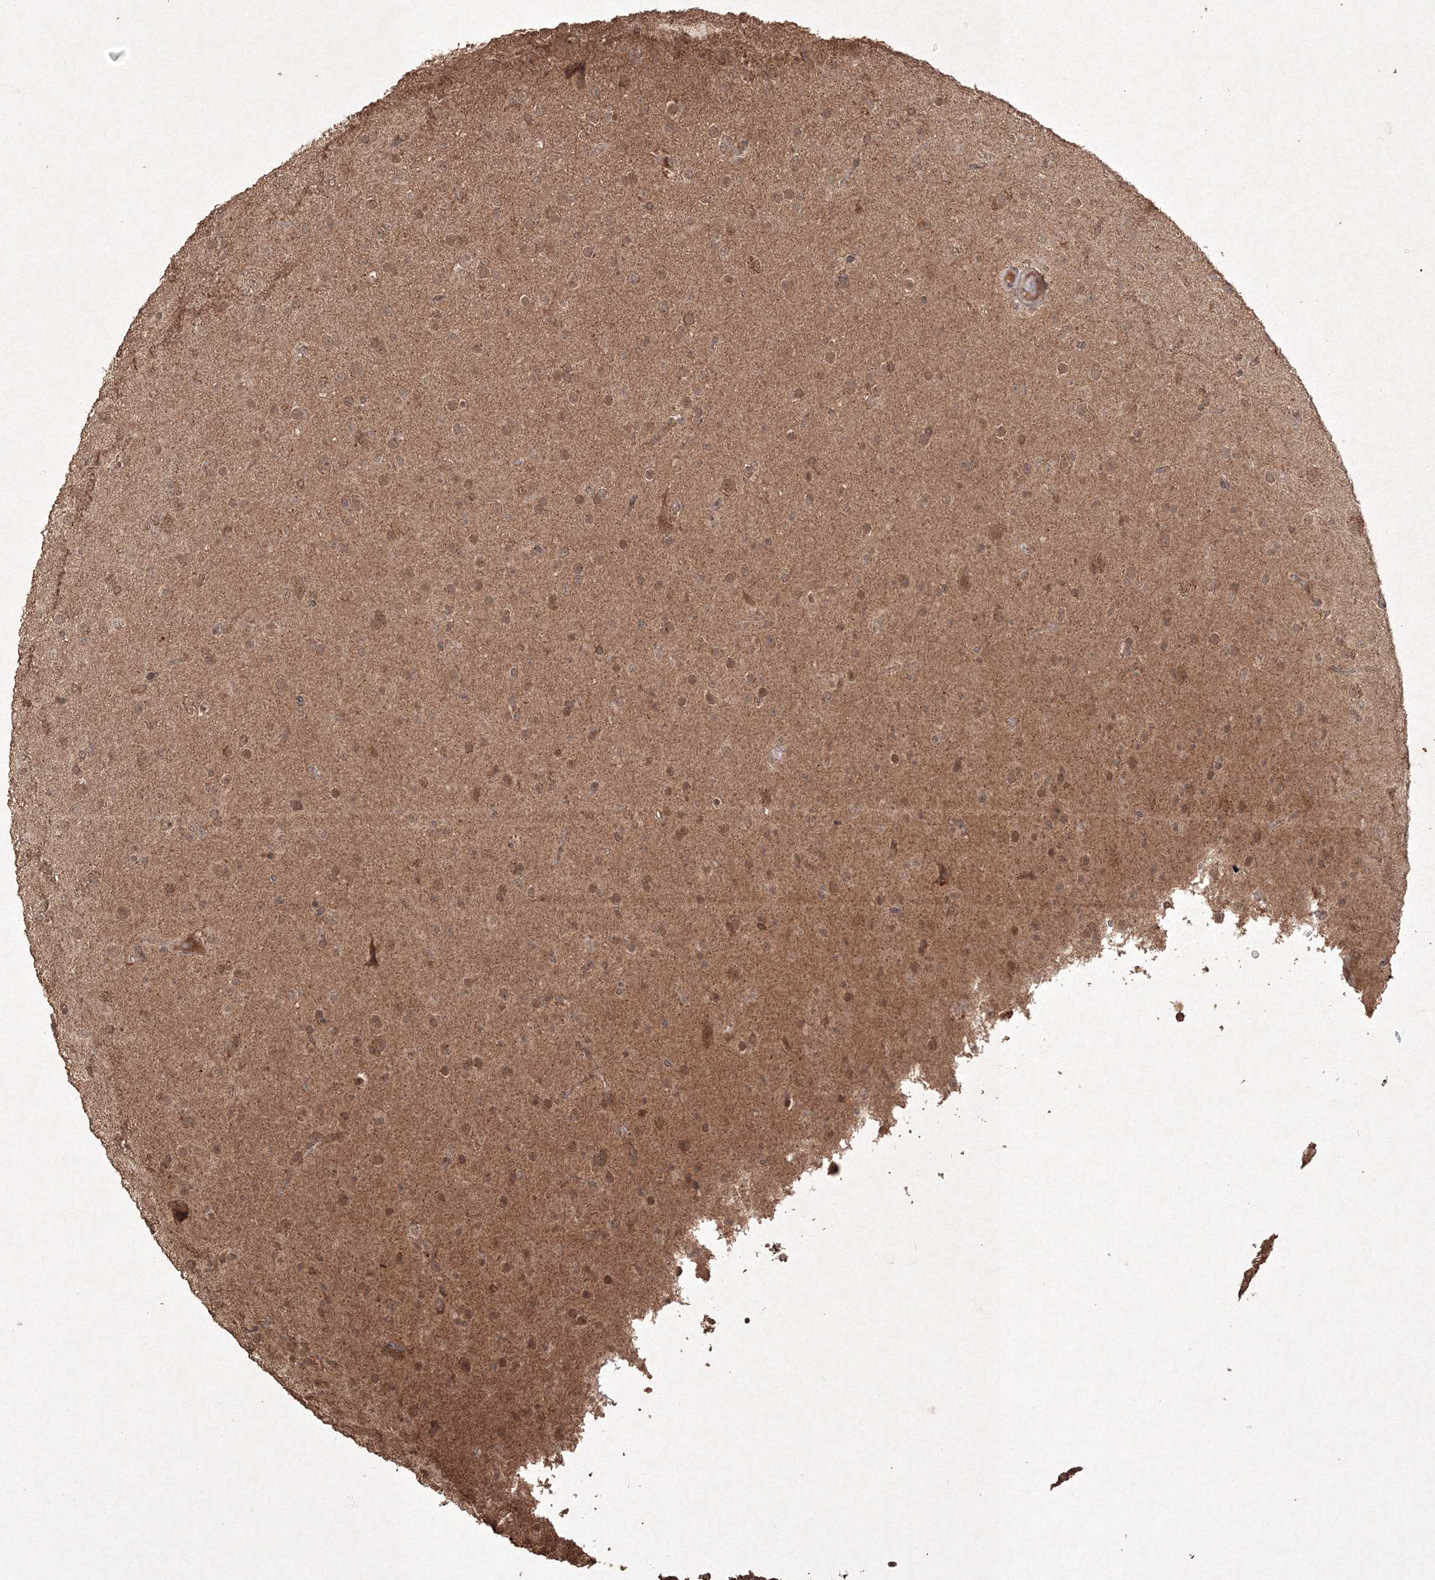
{"staining": {"intensity": "moderate", "quantity": ">75%", "location": "cytoplasmic/membranous,nuclear"}, "tissue": "glioma", "cell_type": "Tumor cells", "image_type": "cancer", "snomed": [{"axis": "morphology", "description": "Glioma, malignant, Low grade"}, {"axis": "topography", "description": "Brain"}], "caption": "Human low-grade glioma (malignant) stained with a protein marker demonstrates moderate staining in tumor cells.", "gene": "PELI3", "patient": {"sex": "male", "age": 65}}